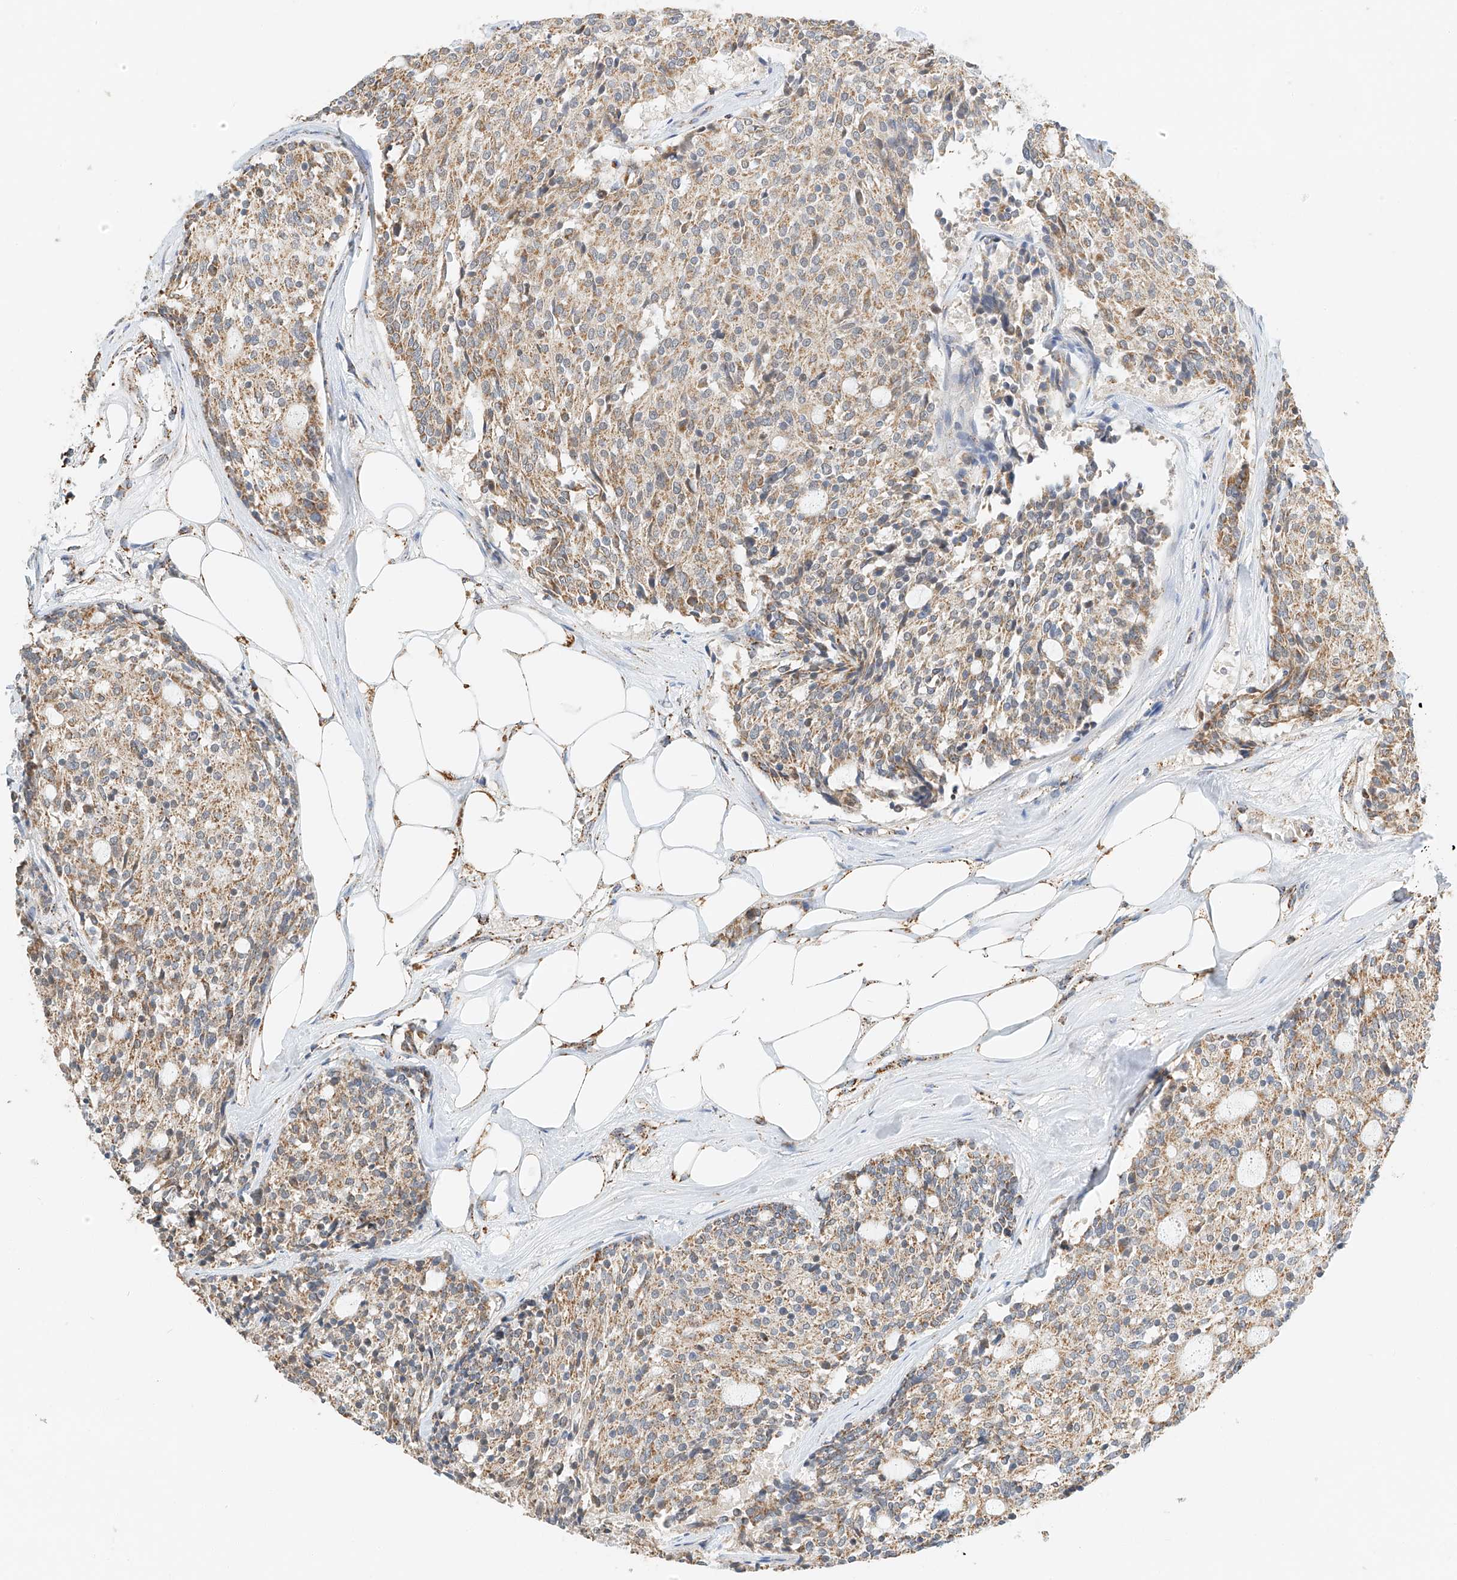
{"staining": {"intensity": "weak", "quantity": "25%-75%", "location": "cytoplasmic/membranous"}, "tissue": "carcinoid", "cell_type": "Tumor cells", "image_type": "cancer", "snomed": [{"axis": "morphology", "description": "Carcinoid, malignant, NOS"}, {"axis": "topography", "description": "Pancreas"}], "caption": "An image of human carcinoid stained for a protein reveals weak cytoplasmic/membranous brown staining in tumor cells. The staining is performed using DAB (3,3'-diaminobenzidine) brown chromogen to label protein expression. The nuclei are counter-stained blue using hematoxylin.", "gene": "YIPF7", "patient": {"sex": "female", "age": 54}}